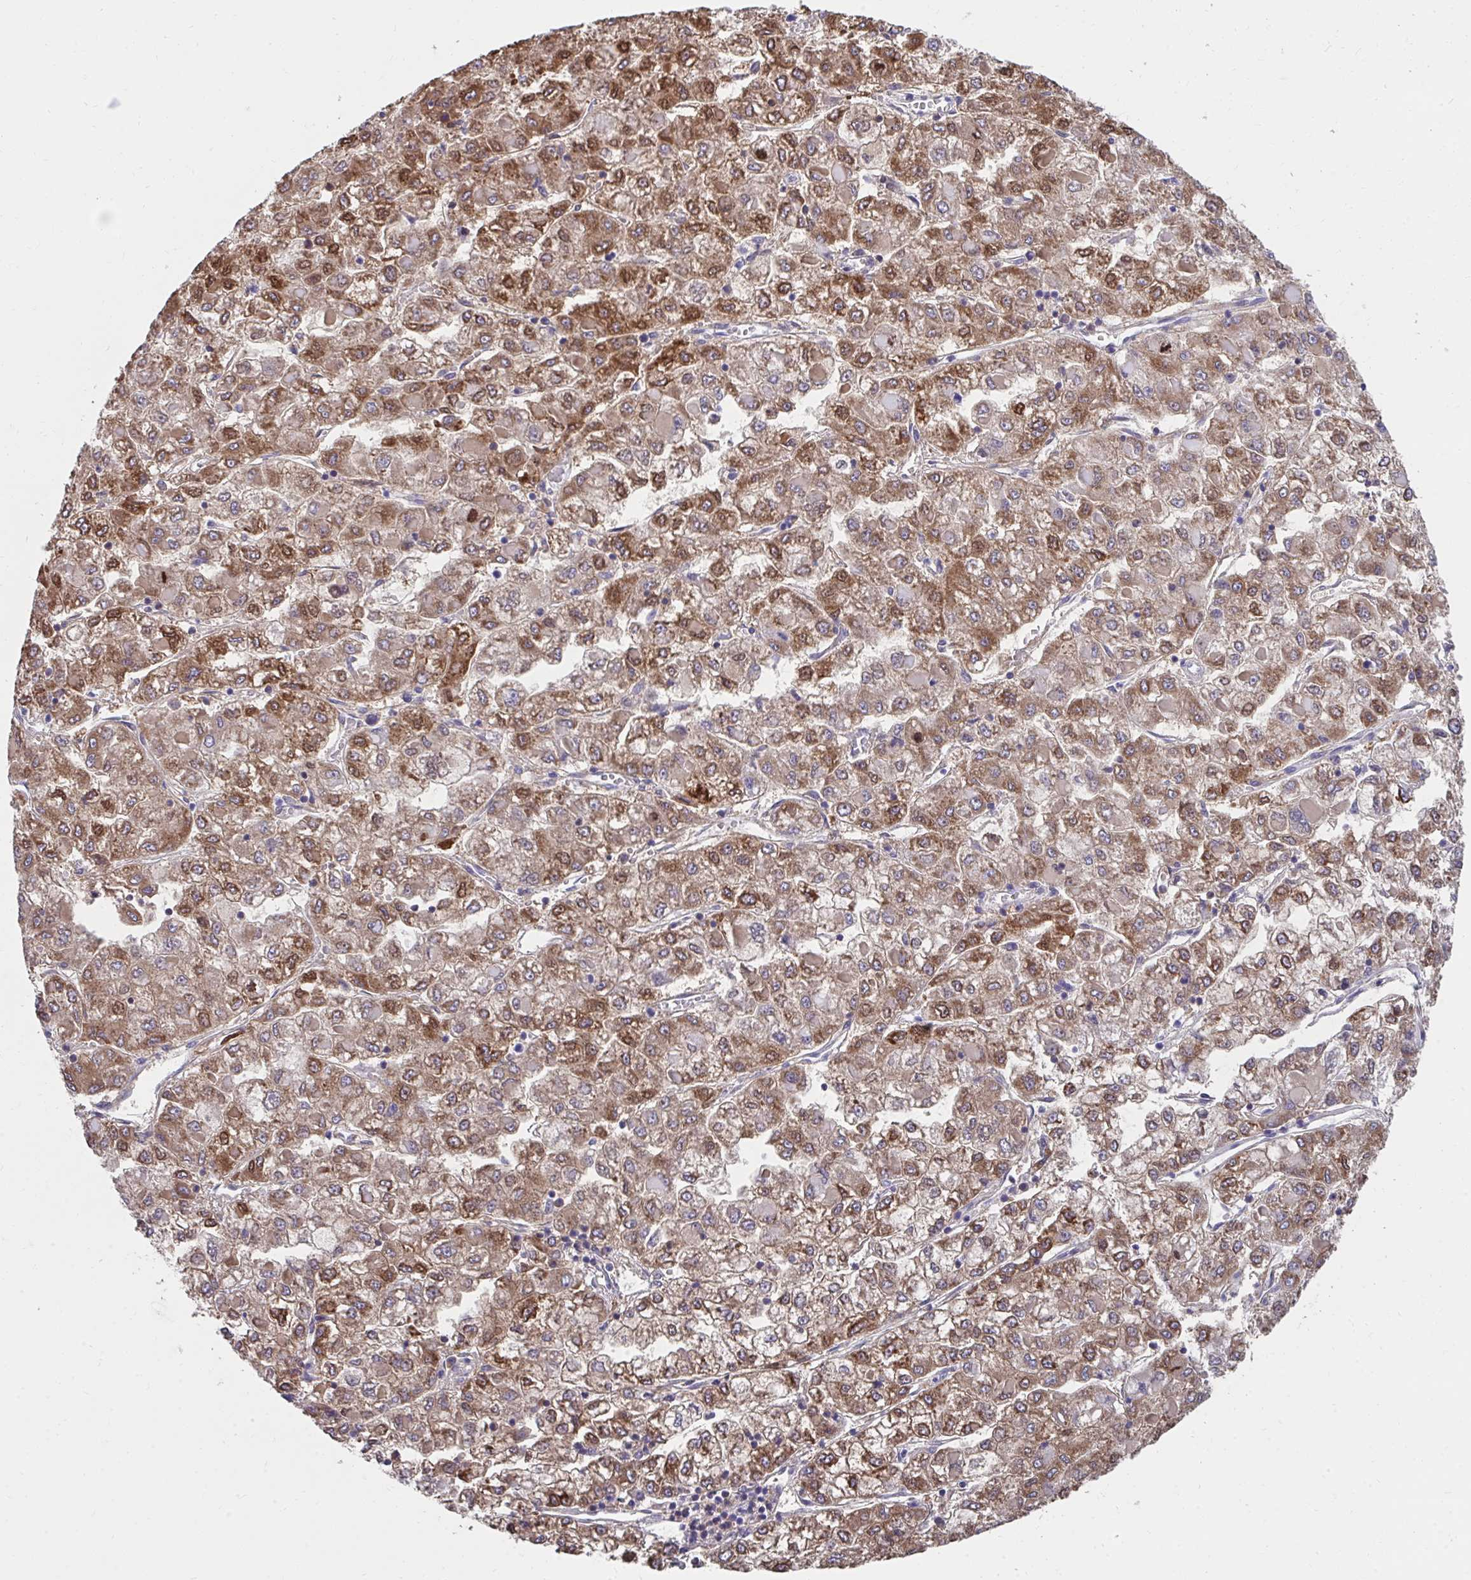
{"staining": {"intensity": "moderate", "quantity": ">75%", "location": "cytoplasmic/membranous,nuclear"}, "tissue": "liver cancer", "cell_type": "Tumor cells", "image_type": "cancer", "snomed": [{"axis": "morphology", "description": "Carcinoma, Hepatocellular, NOS"}, {"axis": "topography", "description": "Liver"}], "caption": "Moderate cytoplasmic/membranous and nuclear positivity for a protein is seen in approximately >75% of tumor cells of hepatocellular carcinoma (liver) using immunohistochemistry (IHC).", "gene": "HGD", "patient": {"sex": "male", "age": 40}}